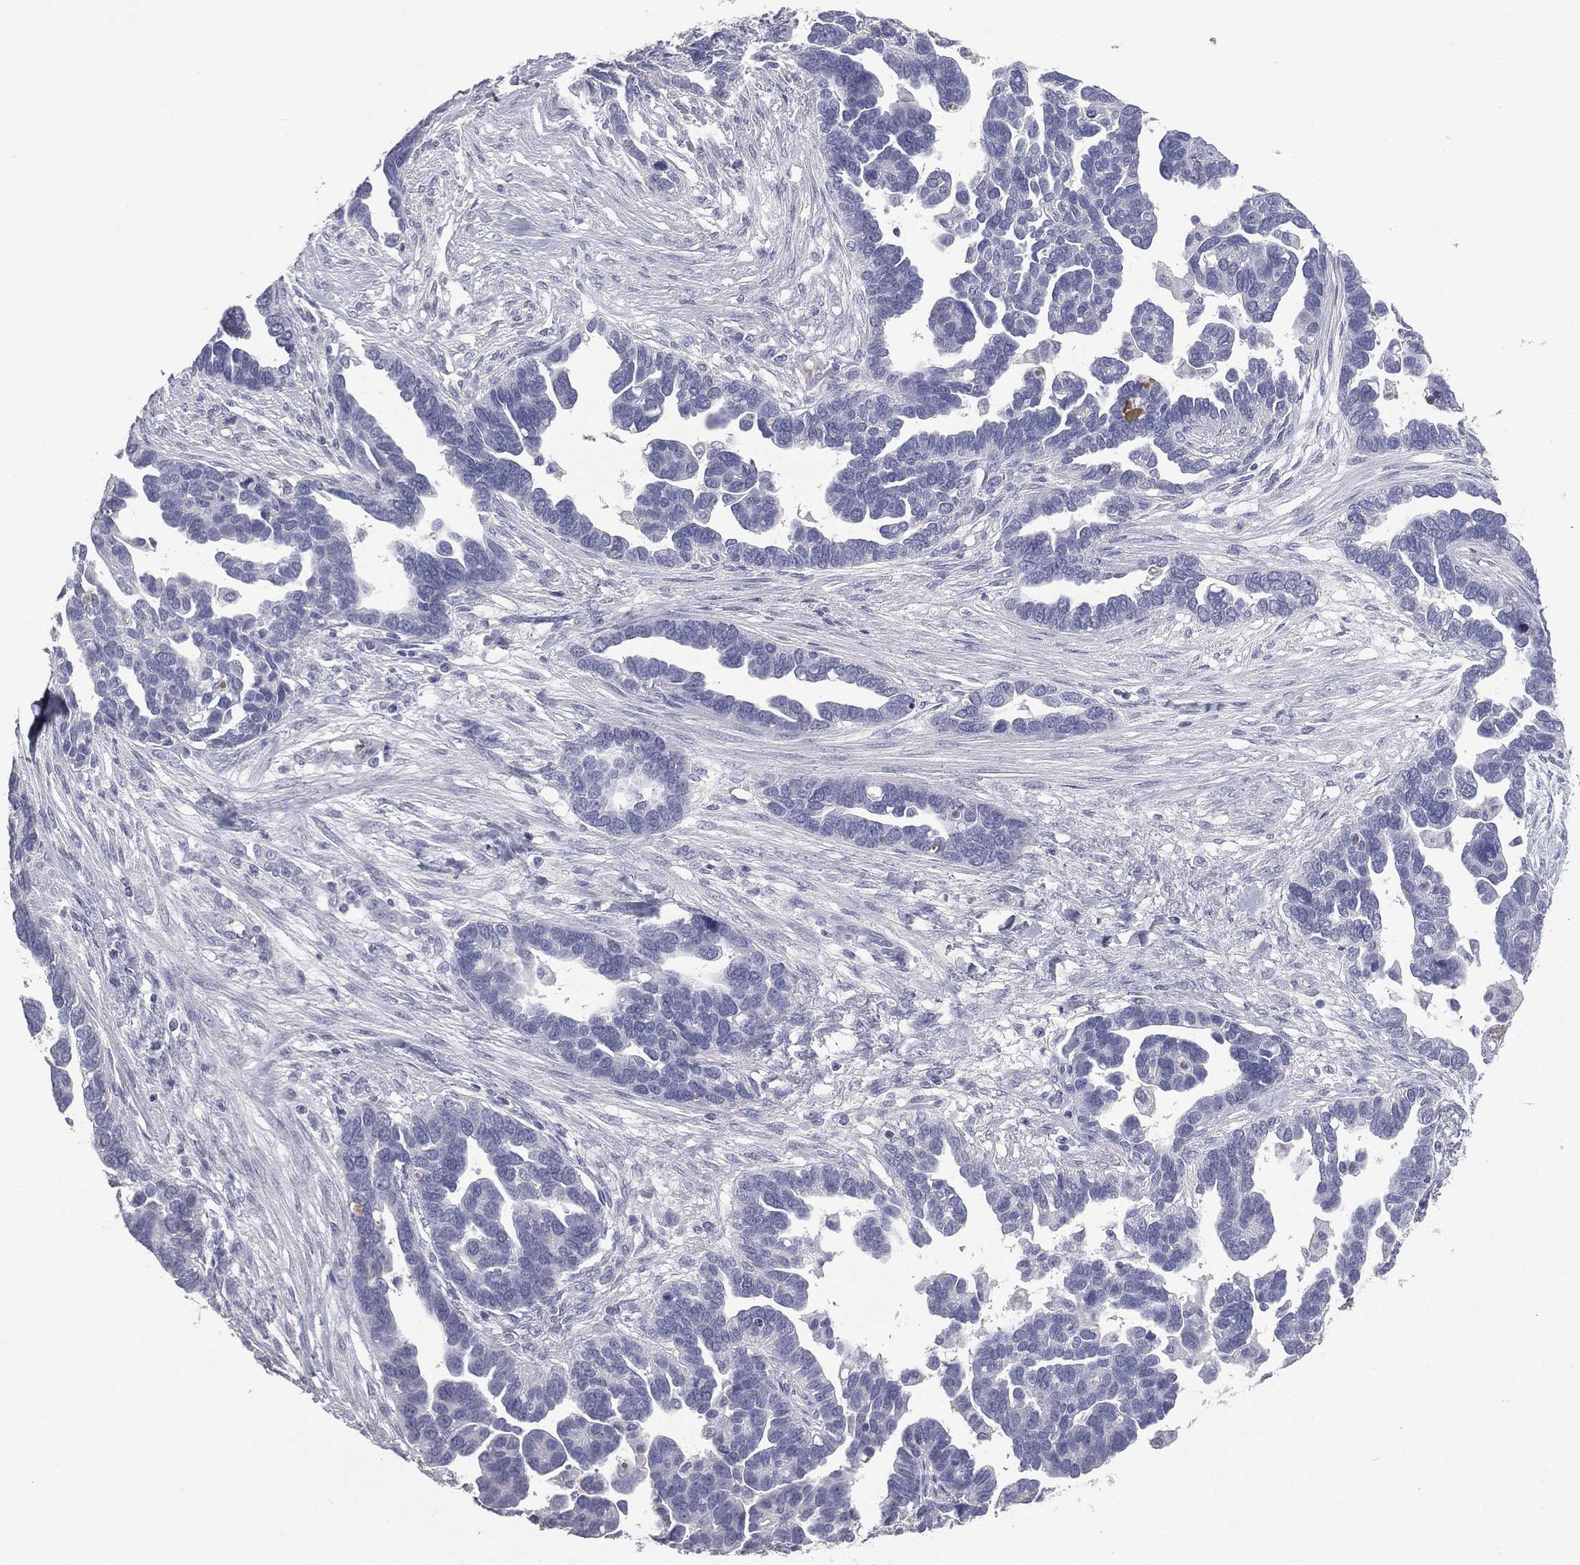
{"staining": {"intensity": "negative", "quantity": "none", "location": "none"}, "tissue": "ovarian cancer", "cell_type": "Tumor cells", "image_type": "cancer", "snomed": [{"axis": "morphology", "description": "Cystadenocarcinoma, serous, NOS"}, {"axis": "topography", "description": "Ovary"}], "caption": "Ovarian serous cystadenocarcinoma stained for a protein using immunohistochemistry displays no positivity tumor cells.", "gene": "ESX1", "patient": {"sex": "female", "age": 54}}